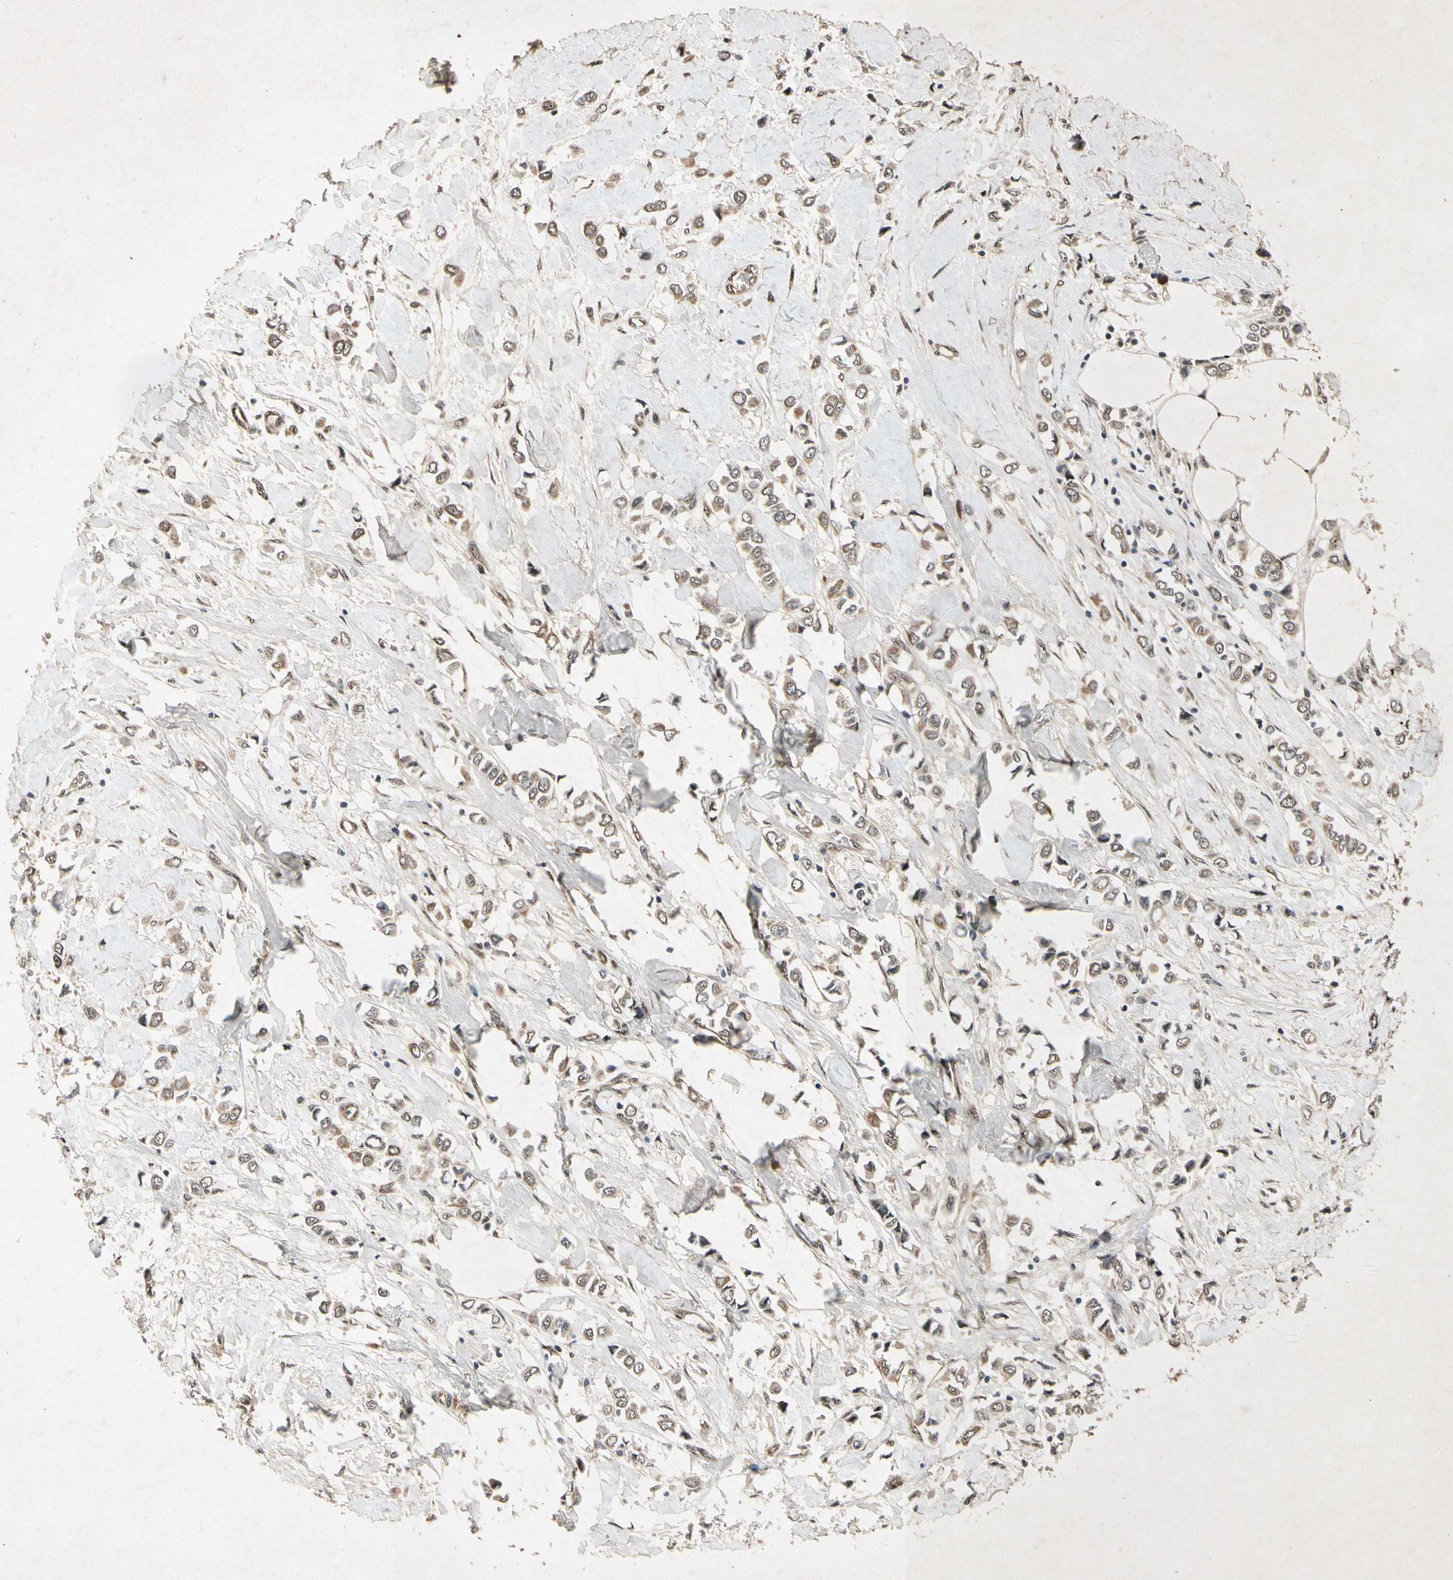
{"staining": {"intensity": "moderate", "quantity": "25%-75%", "location": "cytoplasmic/membranous,nuclear"}, "tissue": "breast cancer", "cell_type": "Tumor cells", "image_type": "cancer", "snomed": [{"axis": "morphology", "description": "Lobular carcinoma"}, {"axis": "topography", "description": "Breast"}], "caption": "This is a photomicrograph of immunohistochemistry (IHC) staining of breast cancer (lobular carcinoma), which shows moderate expression in the cytoplasmic/membranous and nuclear of tumor cells.", "gene": "PML", "patient": {"sex": "female", "age": 51}}